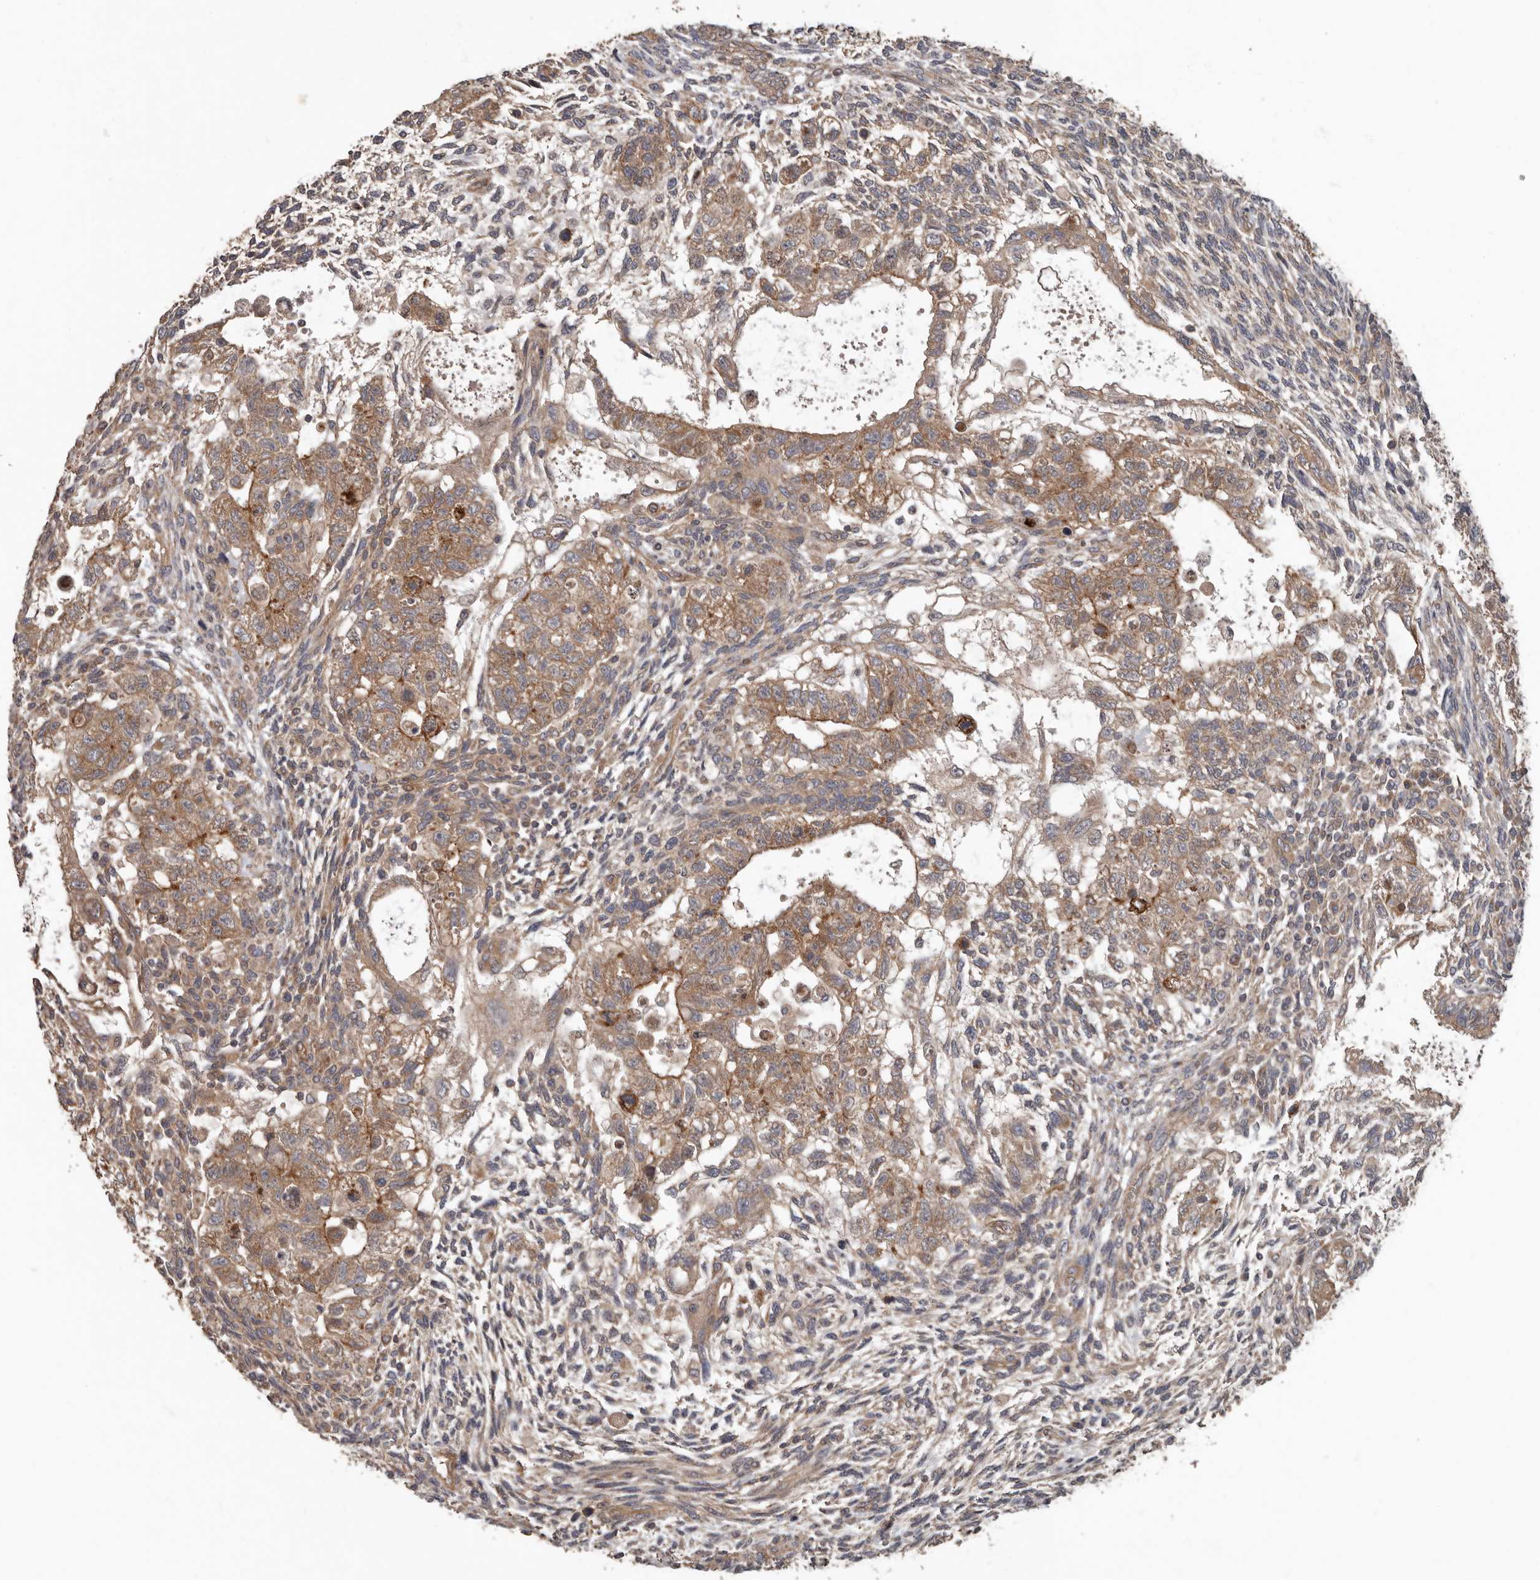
{"staining": {"intensity": "moderate", "quantity": ">75%", "location": "cytoplasmic/membranous"}, "tissue": "testis cancer", "cell_type": "Tumor cells", "image_type": "cancer", "snomed": [{"axis": "morphology", "description": "Carcinoma, Embryonal, NOS"}, {"axis": "topography", "description": "Testis"}], "caption": "Immunohistochemistry (IHC) image of testis embryonal carcinoma stained for a protein (brown), which displays medium levels of moderate cytoplasmic/membranous staining in approximately >75% of tumor cells.", "gene": "ARHGEF5", "patient": {"sex": "male", "age": 37}}